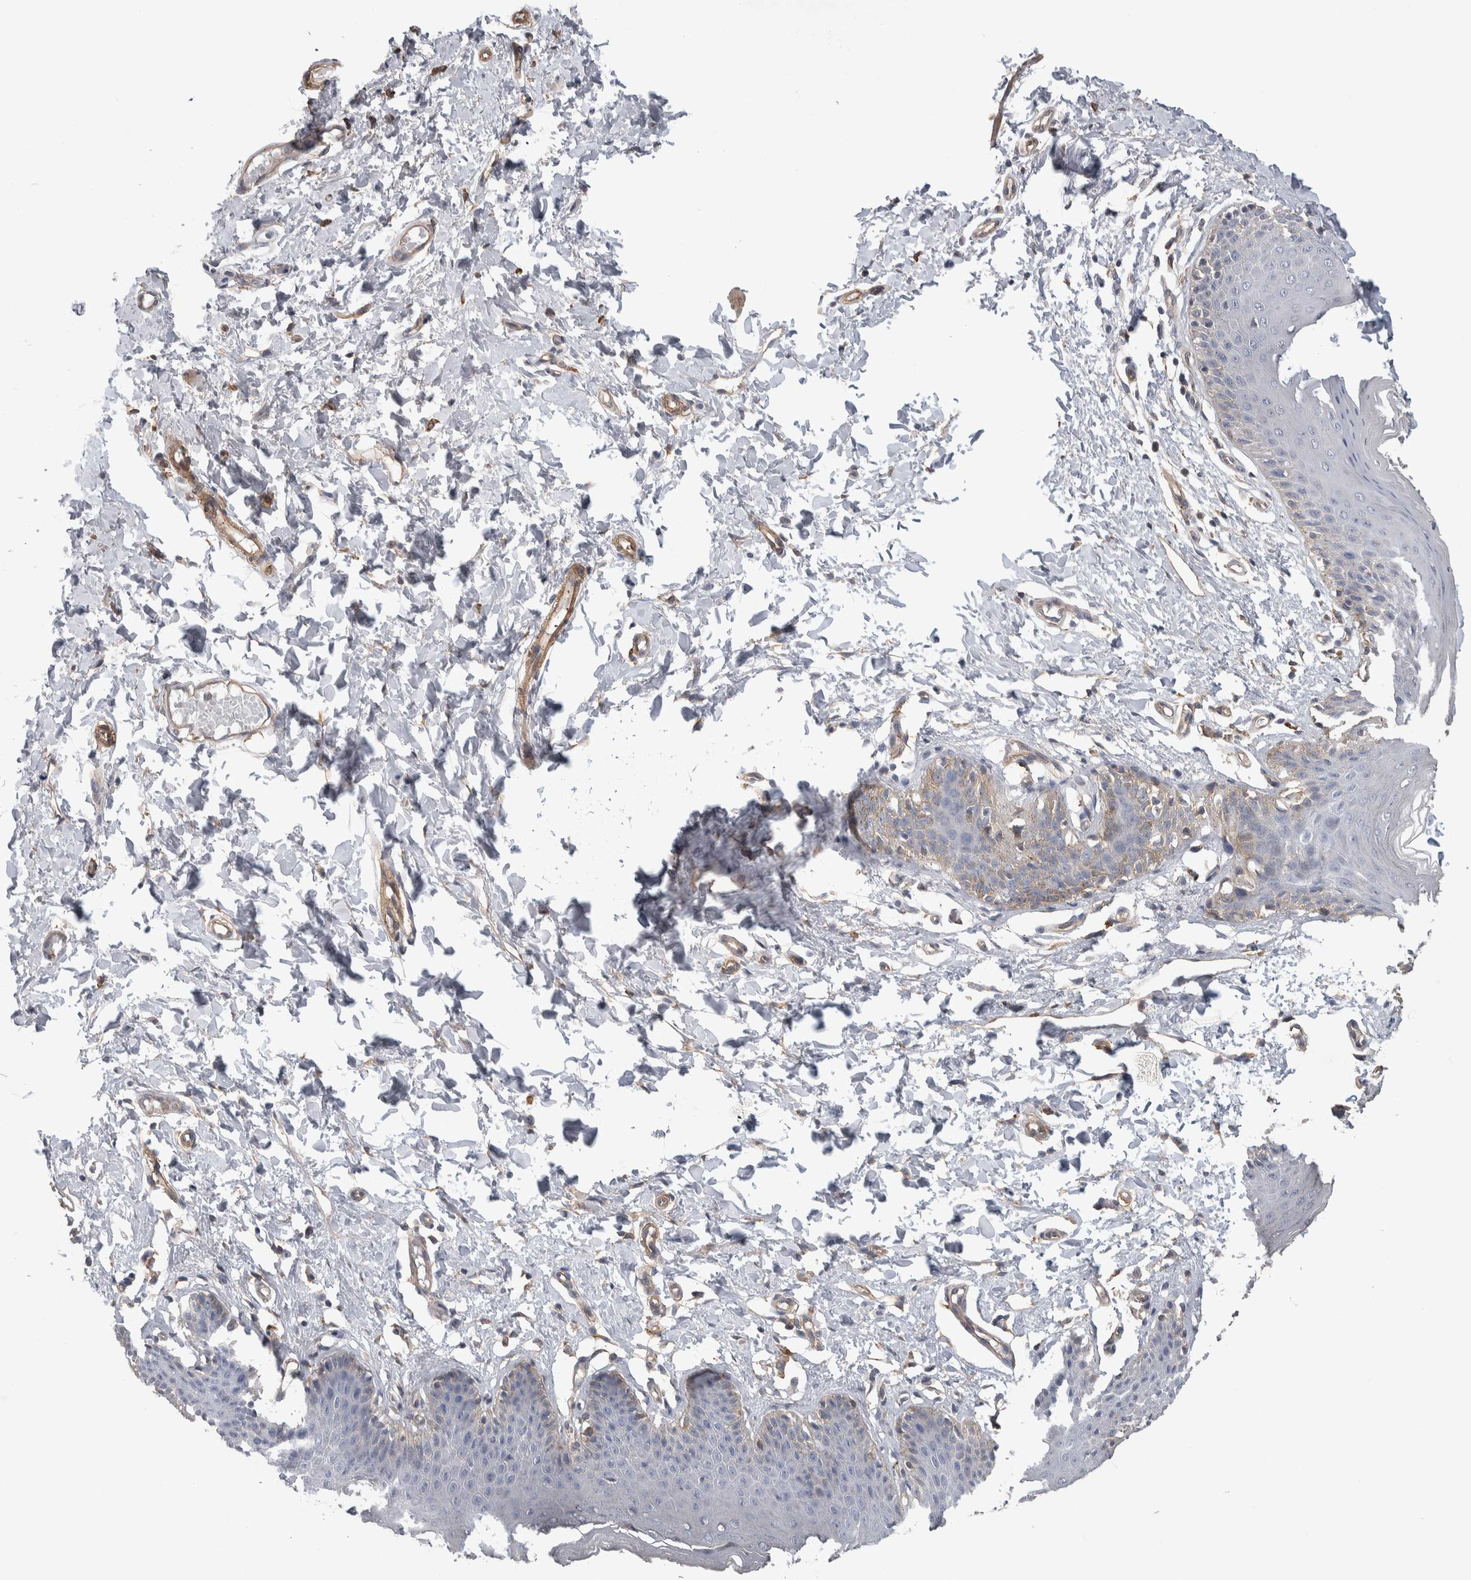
{"staining": {"intensity": "weak", "quantity": "<25%", "location": "cytoplasmic/membranous"}, "tissue": "skin", "cell_type": "Epidermal cells", "image_type": "normal", "snomed": [{"axis": "morphology", "description": "Normal tissue, NOS"}, {"axis": "topography", "description": "Vulva"}], "caption": "Immunohistochemical staining of normal skin demonstrates no significant staining in epidermal cells.", "gene": "GCNA", "patient": {"sex": "female", "age": 66}}